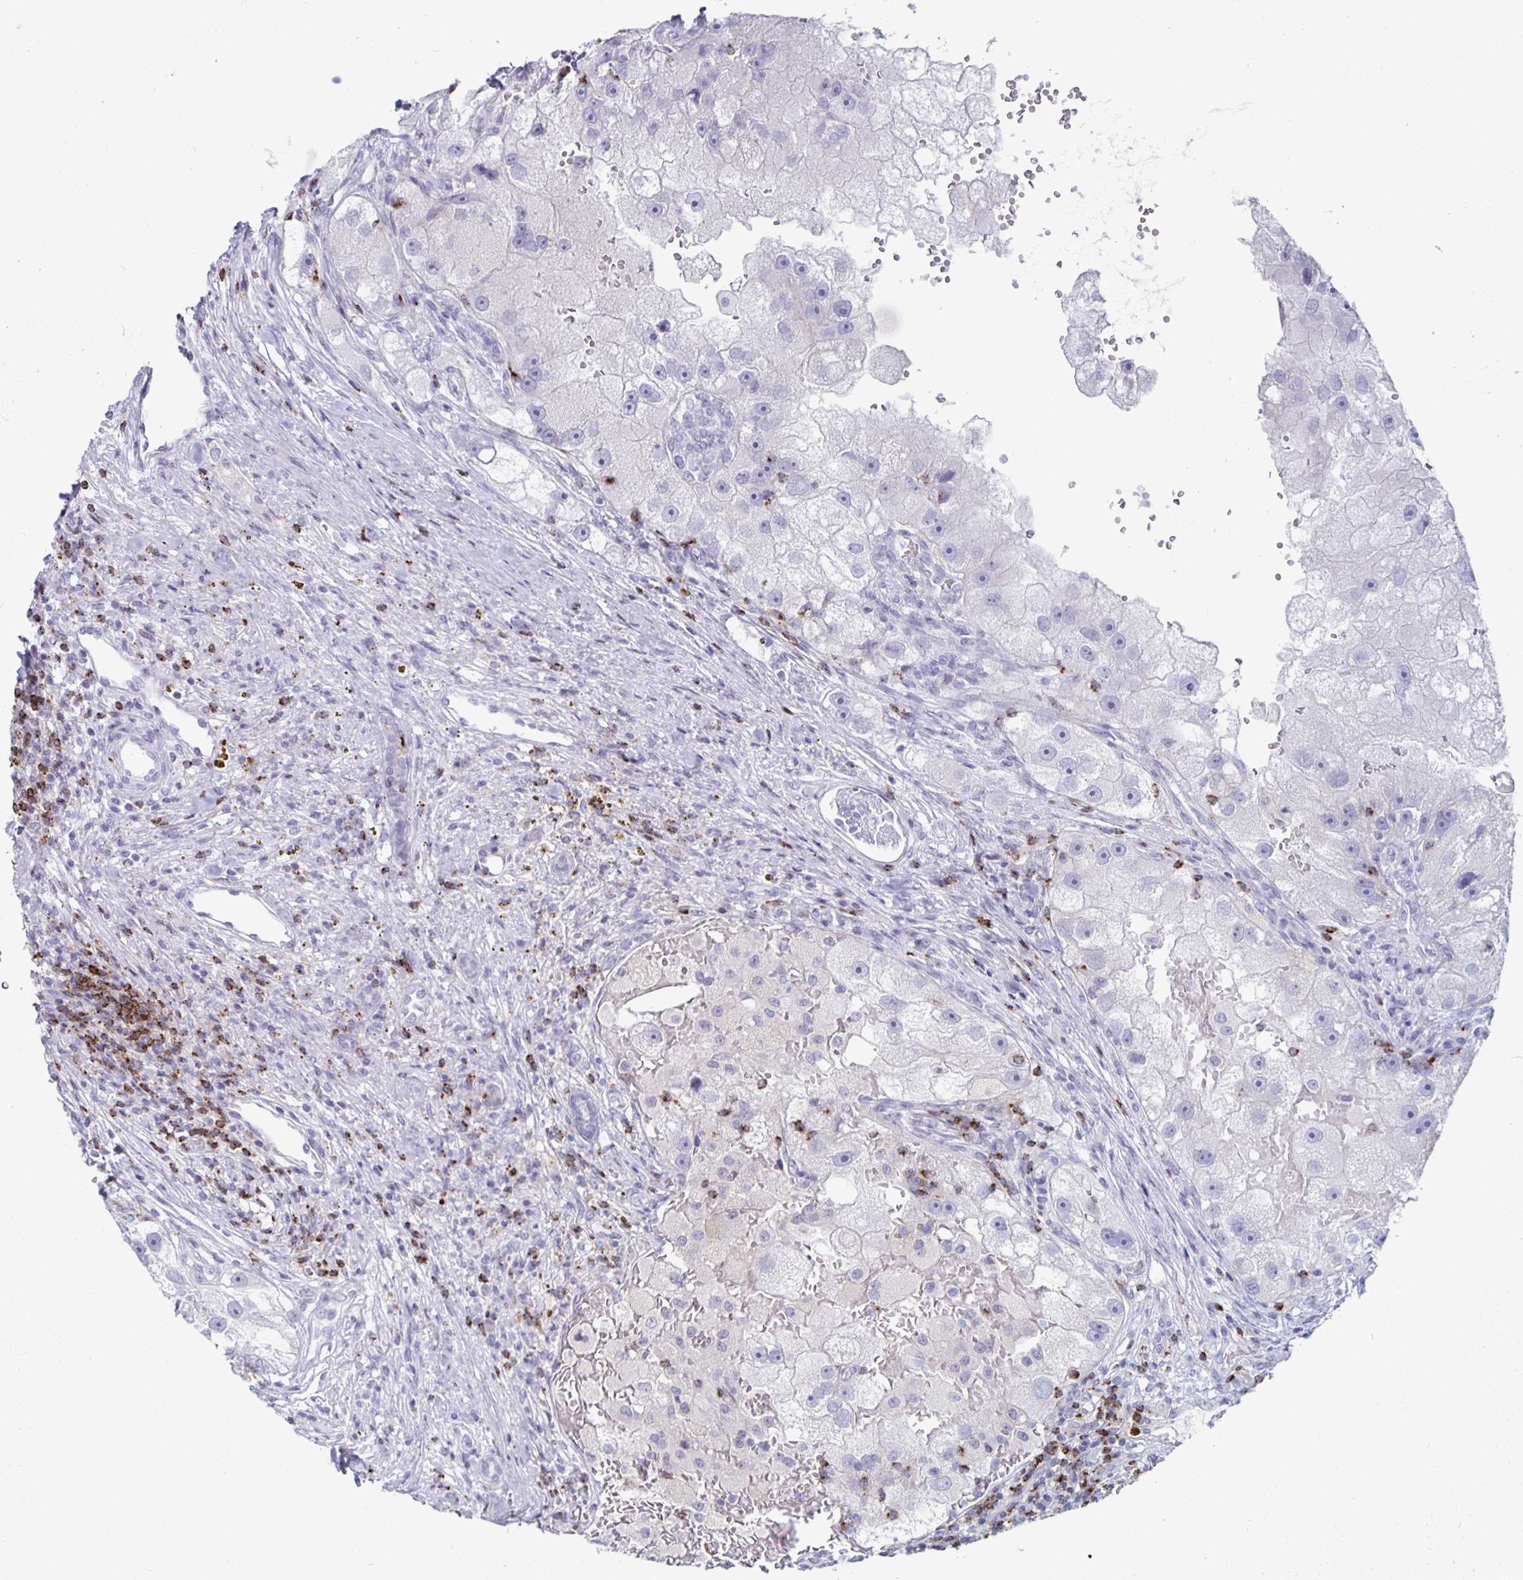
{"staining": {"intensity": "negative", "quantity": "none", "location": "none"}, "tissue": "renal cancer", "cell_type": "Tumor cells", "image_type": "cancer", "snomed": [{"axis": "morphology", "description": "Adenocarcinoma, NOS"}, {"axis": "topography", "description": "Kidney"}], "caption": "Tumor cells show no significant protein expression in renal cancer (adenocarcinoma). (DAB immunohistochemistry visualized using brightfield microscopy, high magnification).", "gene": "GZMK", "patient": {"sex": "male", "age": 63}}